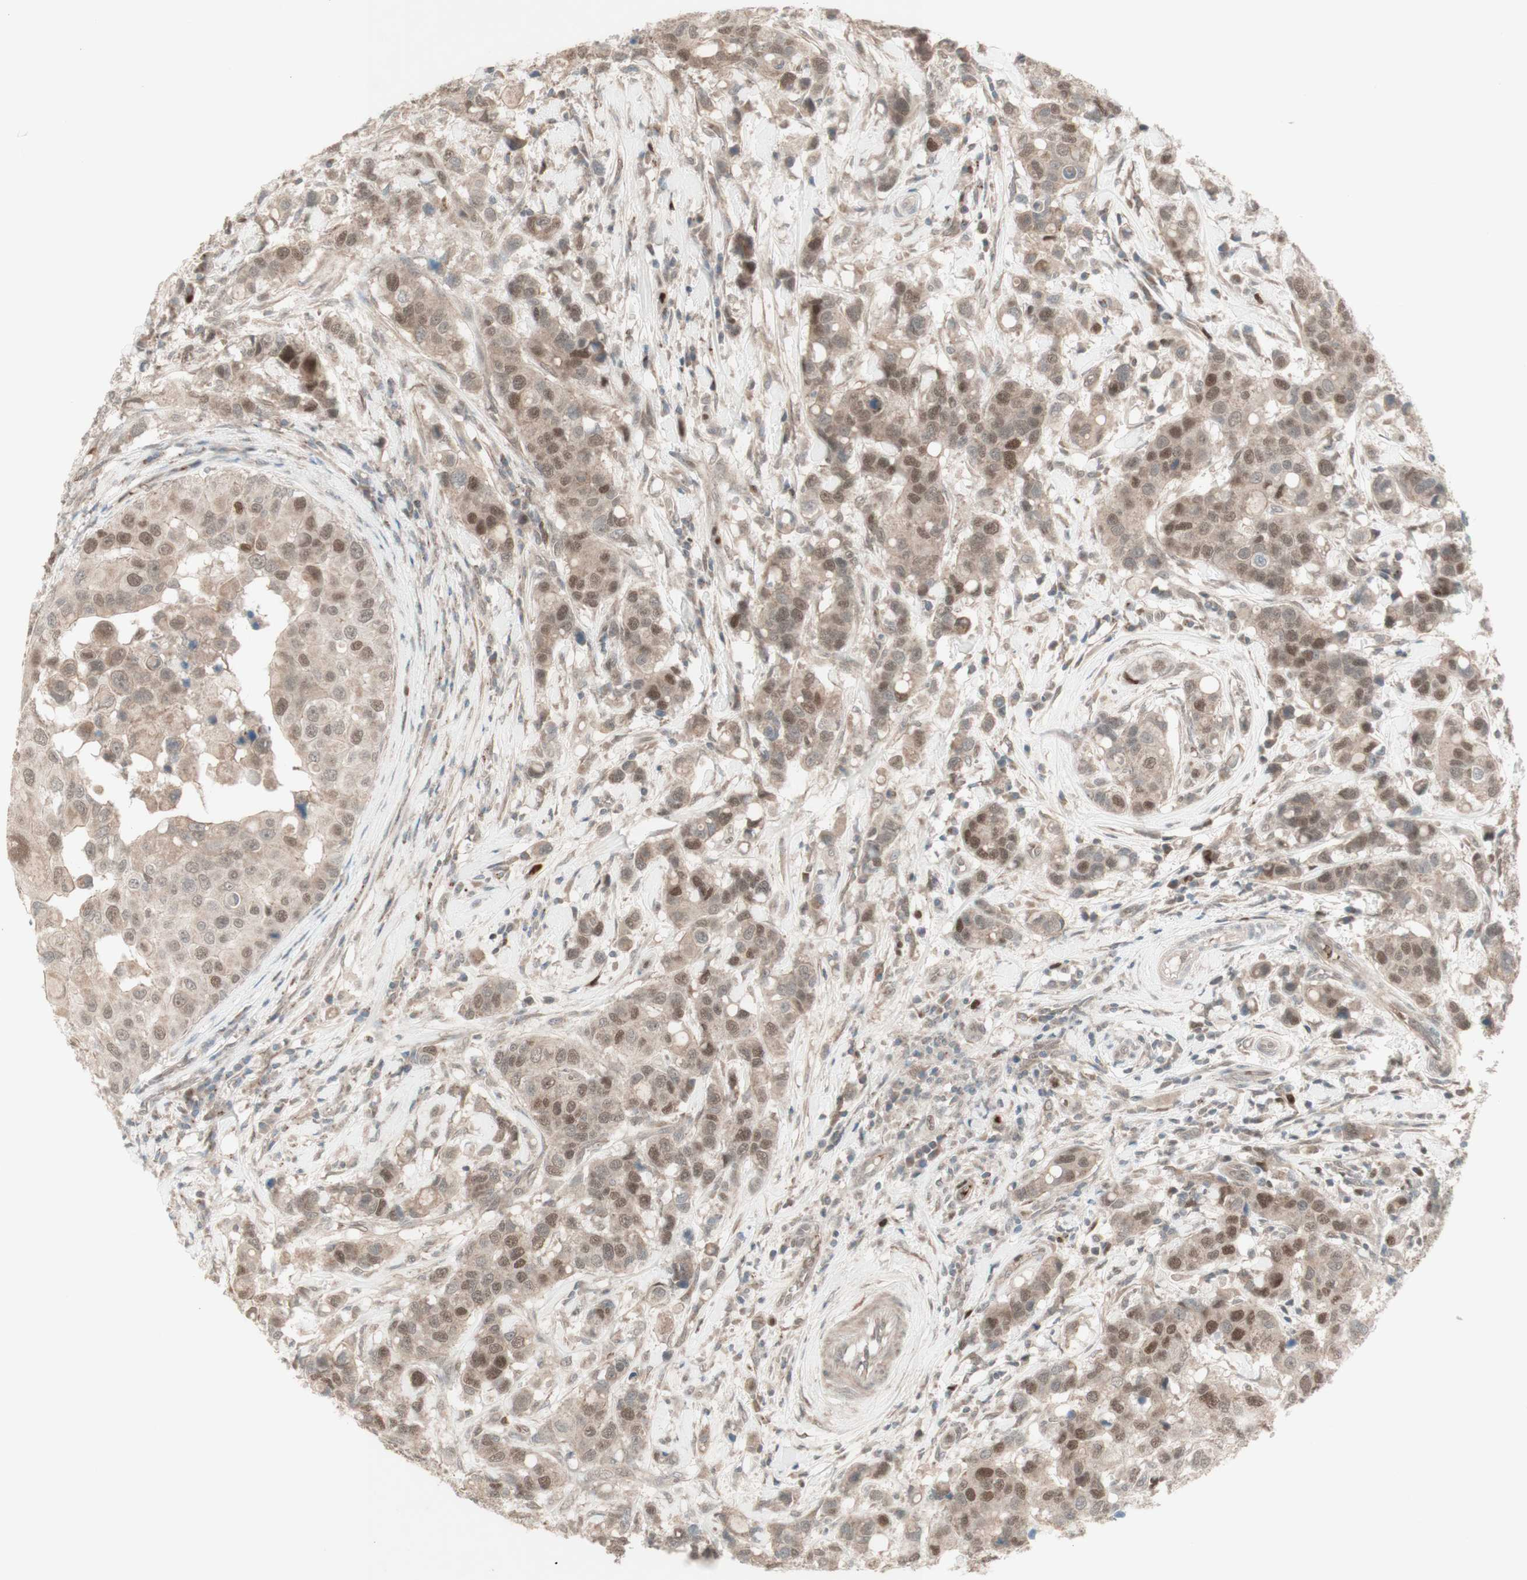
{"staining": {"intensity": "moderate", "quantity": "25%-75%", "location": "cytoplasmic/membranous,nuclear"}, "tissue": "breast cancer", "cell_type": "Tumor cells", "image_type": "cancer", "snomed": [{"axis": "morphology", "description": "Duct carcinoma"}, {"axis": "topography", "description": "Breast"}], "caption": "This is a photomicrograph of immunohistochemistry (IHC) staining of breast cancer (infiltrating ductal carcinoma), which shows moderate expression in the cytoplasmic/membranous and nuclear of tumor cells.", "gene": "MSH6", "patient": {"sex": "female", "age": 27}}